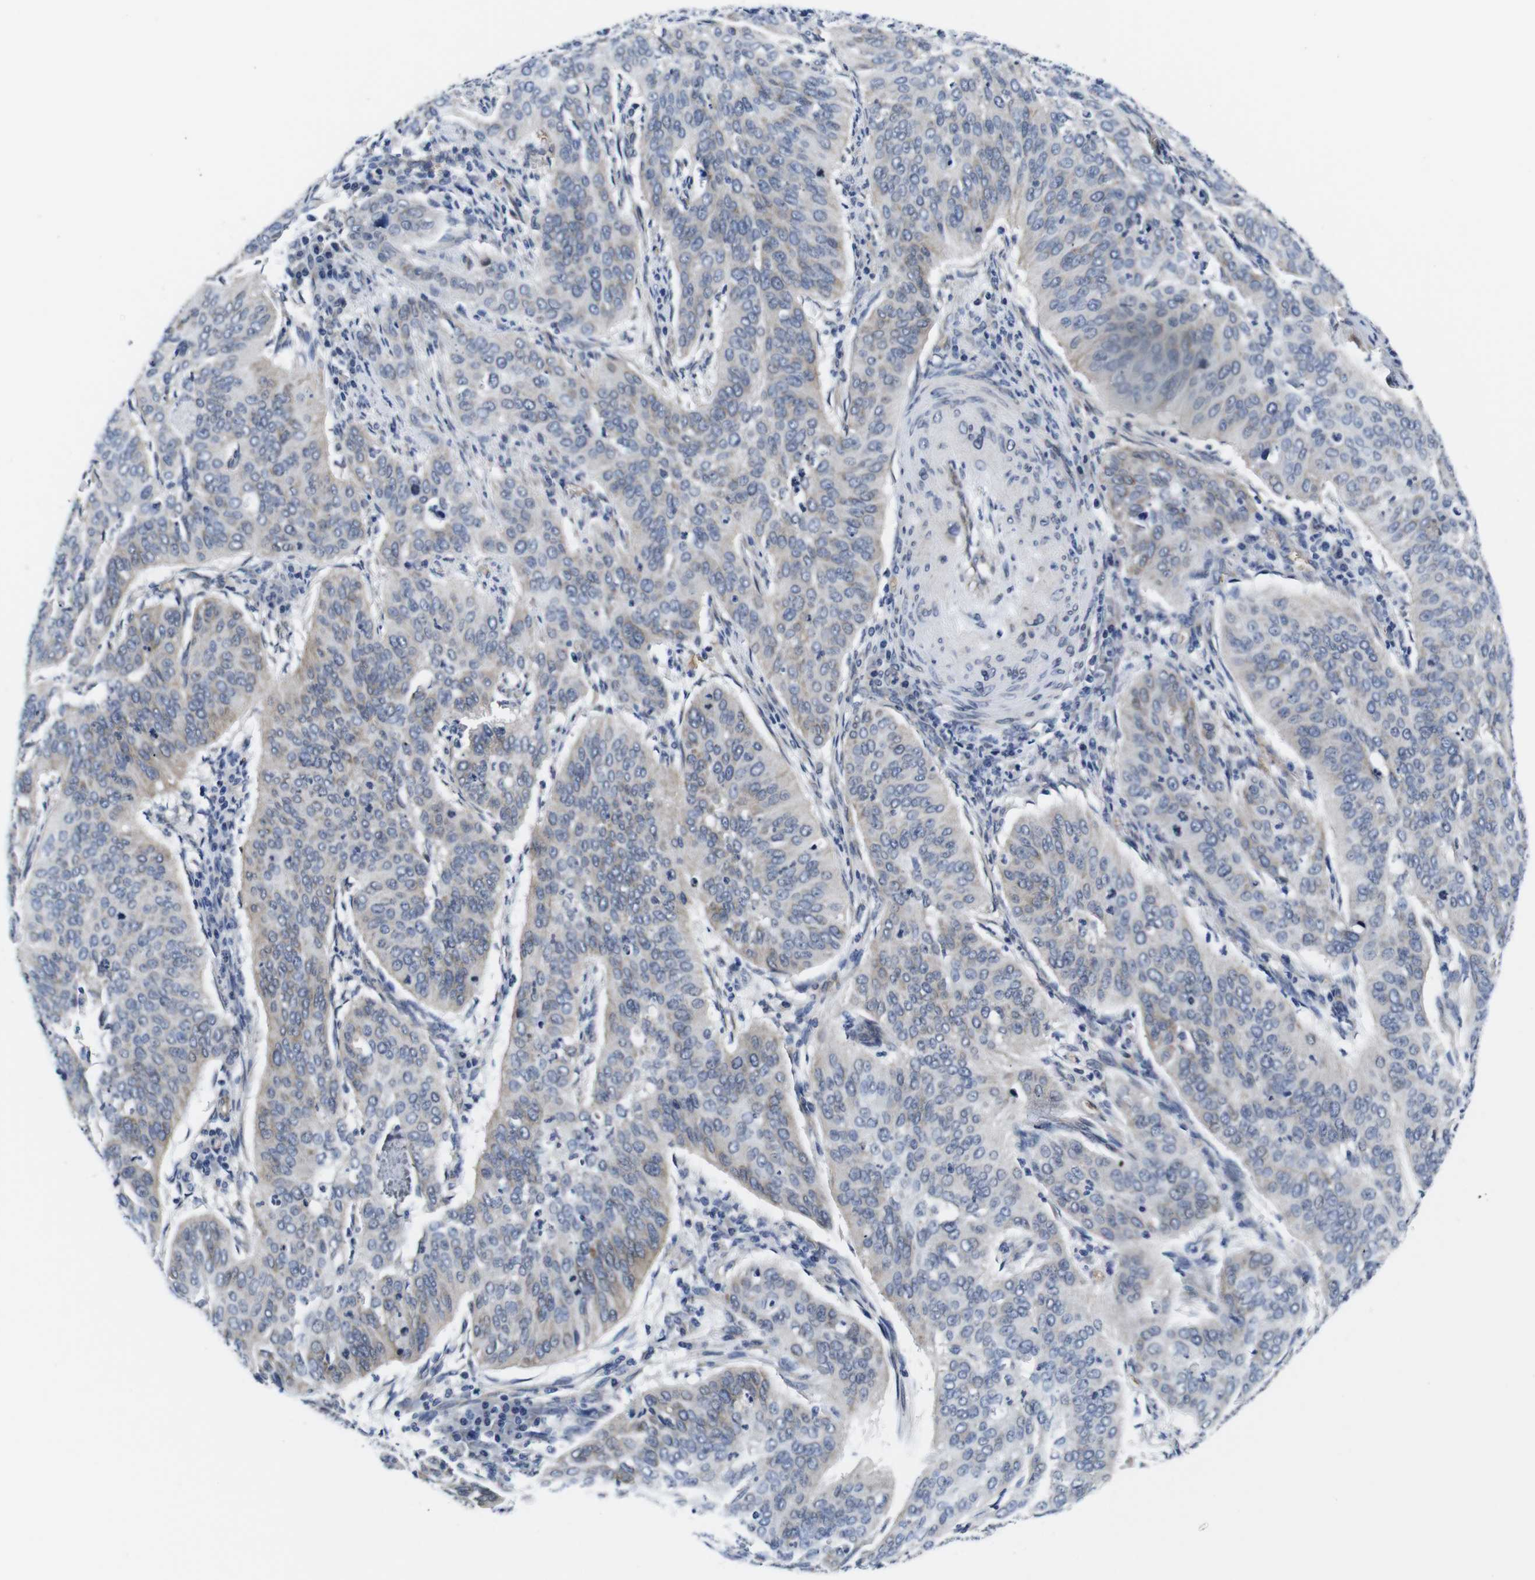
{"staining": {"intensity": "weak", "quantity": "25%-75%", "location": "cytoplasmic/membranous"}, "tissue": "cervical cancer", "cell_type": "Tumor cells", "image_type": "cancer", "snomed": [{"axis": "morphology", "description": "Normal tissue, NOS"}, {"axis": "morphology", "description": "Squamous cell carcinoma, NOS"}, {"axis": "topography", "description": "Cervix"}], "caption": "Immunohistochemical staining of human cervical cancer (squamous cell carcinoma) demonstrates low levels of weak cytoplasmic/membranous positivity in about 25%-75% of tumor cells.", "gene": "SOCS3", "patient": {"sex": "female", "age": 39}}